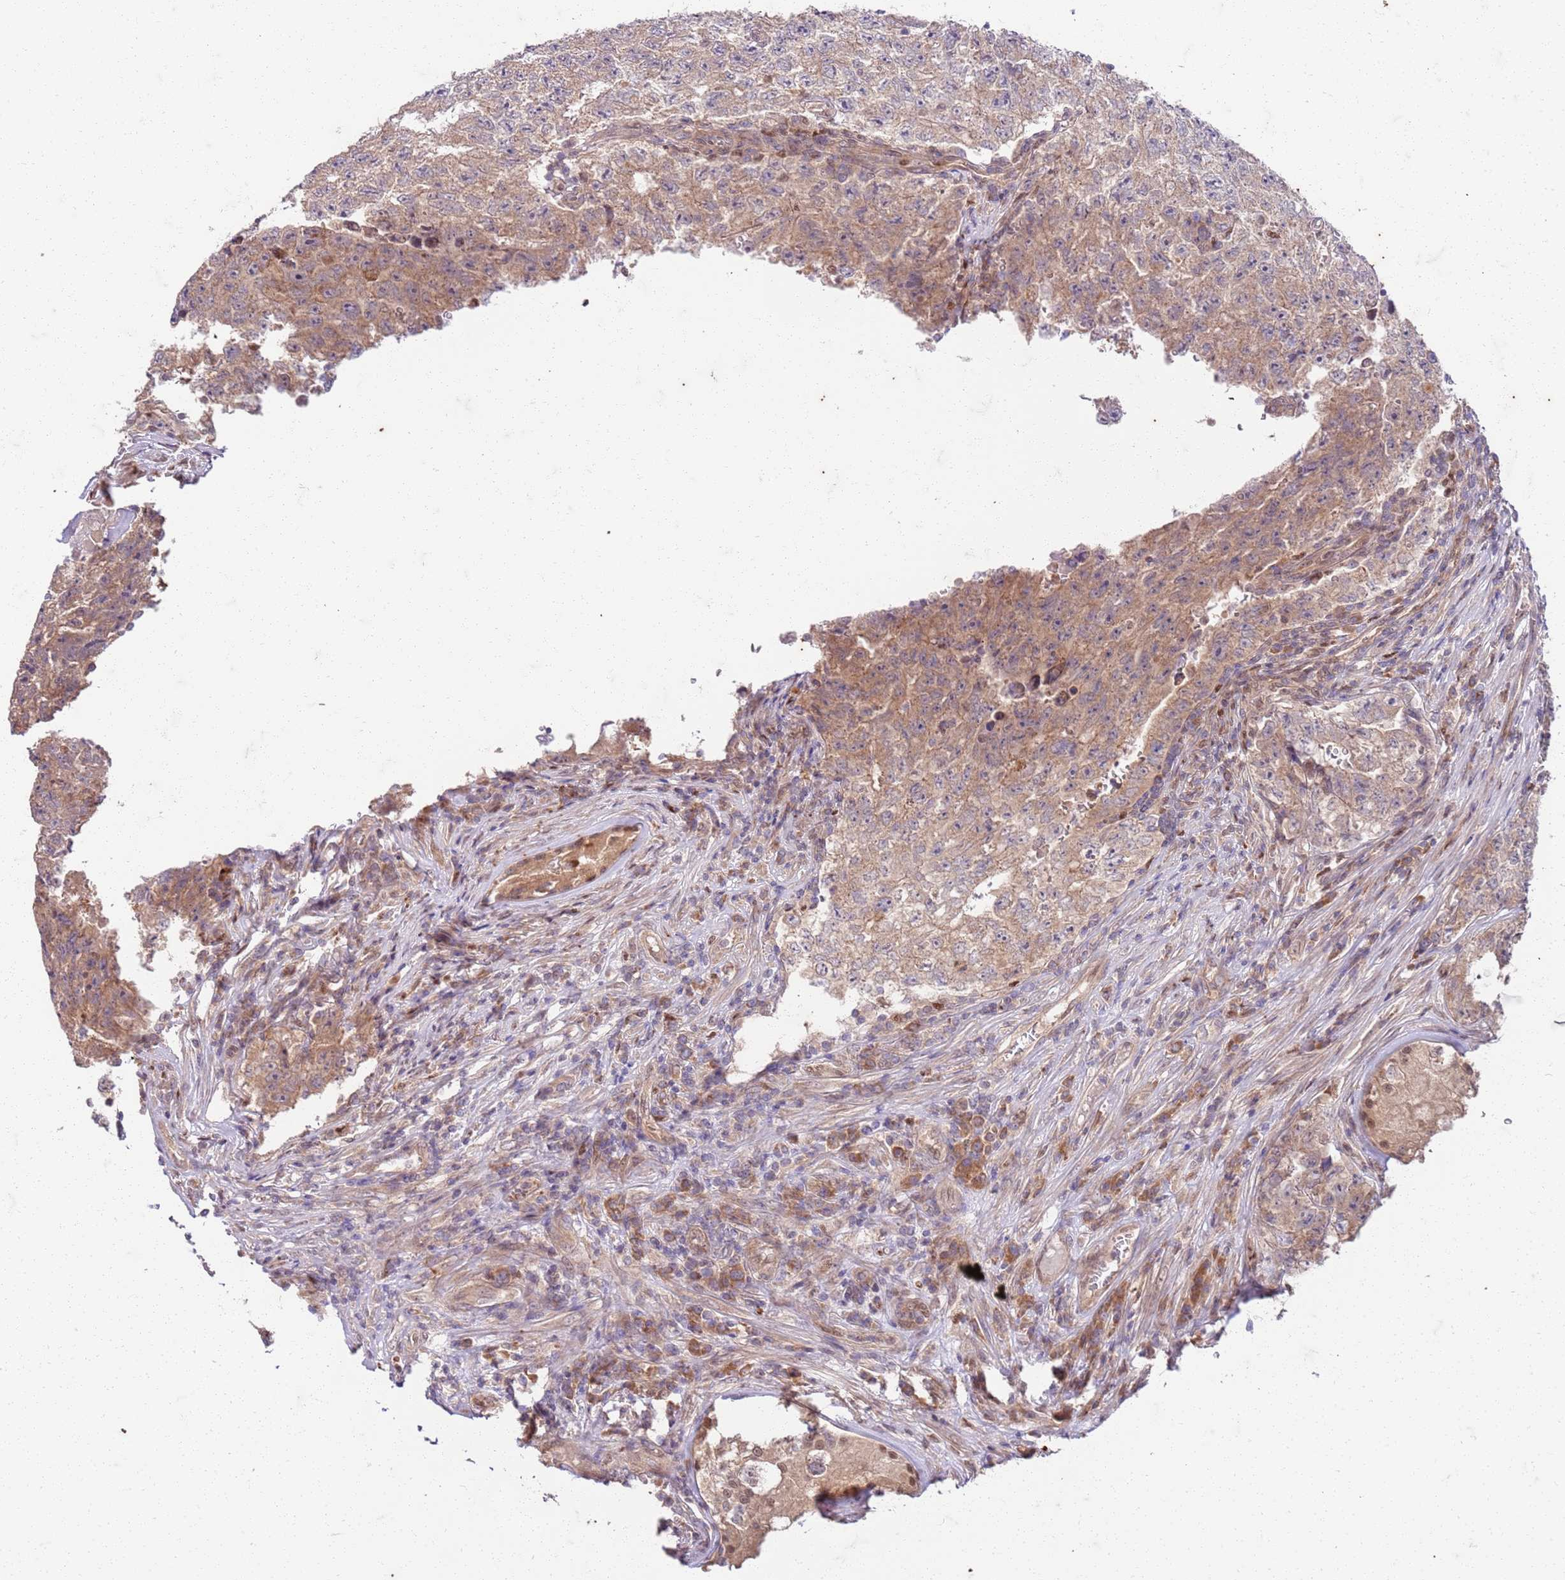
{"staining": {"intensity": "moderate", "quantity": "25%-75%", "location": "cytoplasmic/membranous"}, "tissue": "testis cancer", "cell_type": "Tumor cells", "image_type": "cancer", "snomed": [{"axis": "morphology", "description": "Carcinoma, Embryonal, NOS"}, {"axis": "topography", "description": "Testis"}], "caption": "IHC micrograph of neoplastic tissue: human testis embryonal carcinoma stained using immunohistochemistry displays medium levels of moderate protein expression localized specifically in the cytoplasmic/membranous of tumor cells, appearing as a cytoplasmic/membranous brown color.", "gene": "OSBP", "patient": {"sex": "male", "age": 17}}